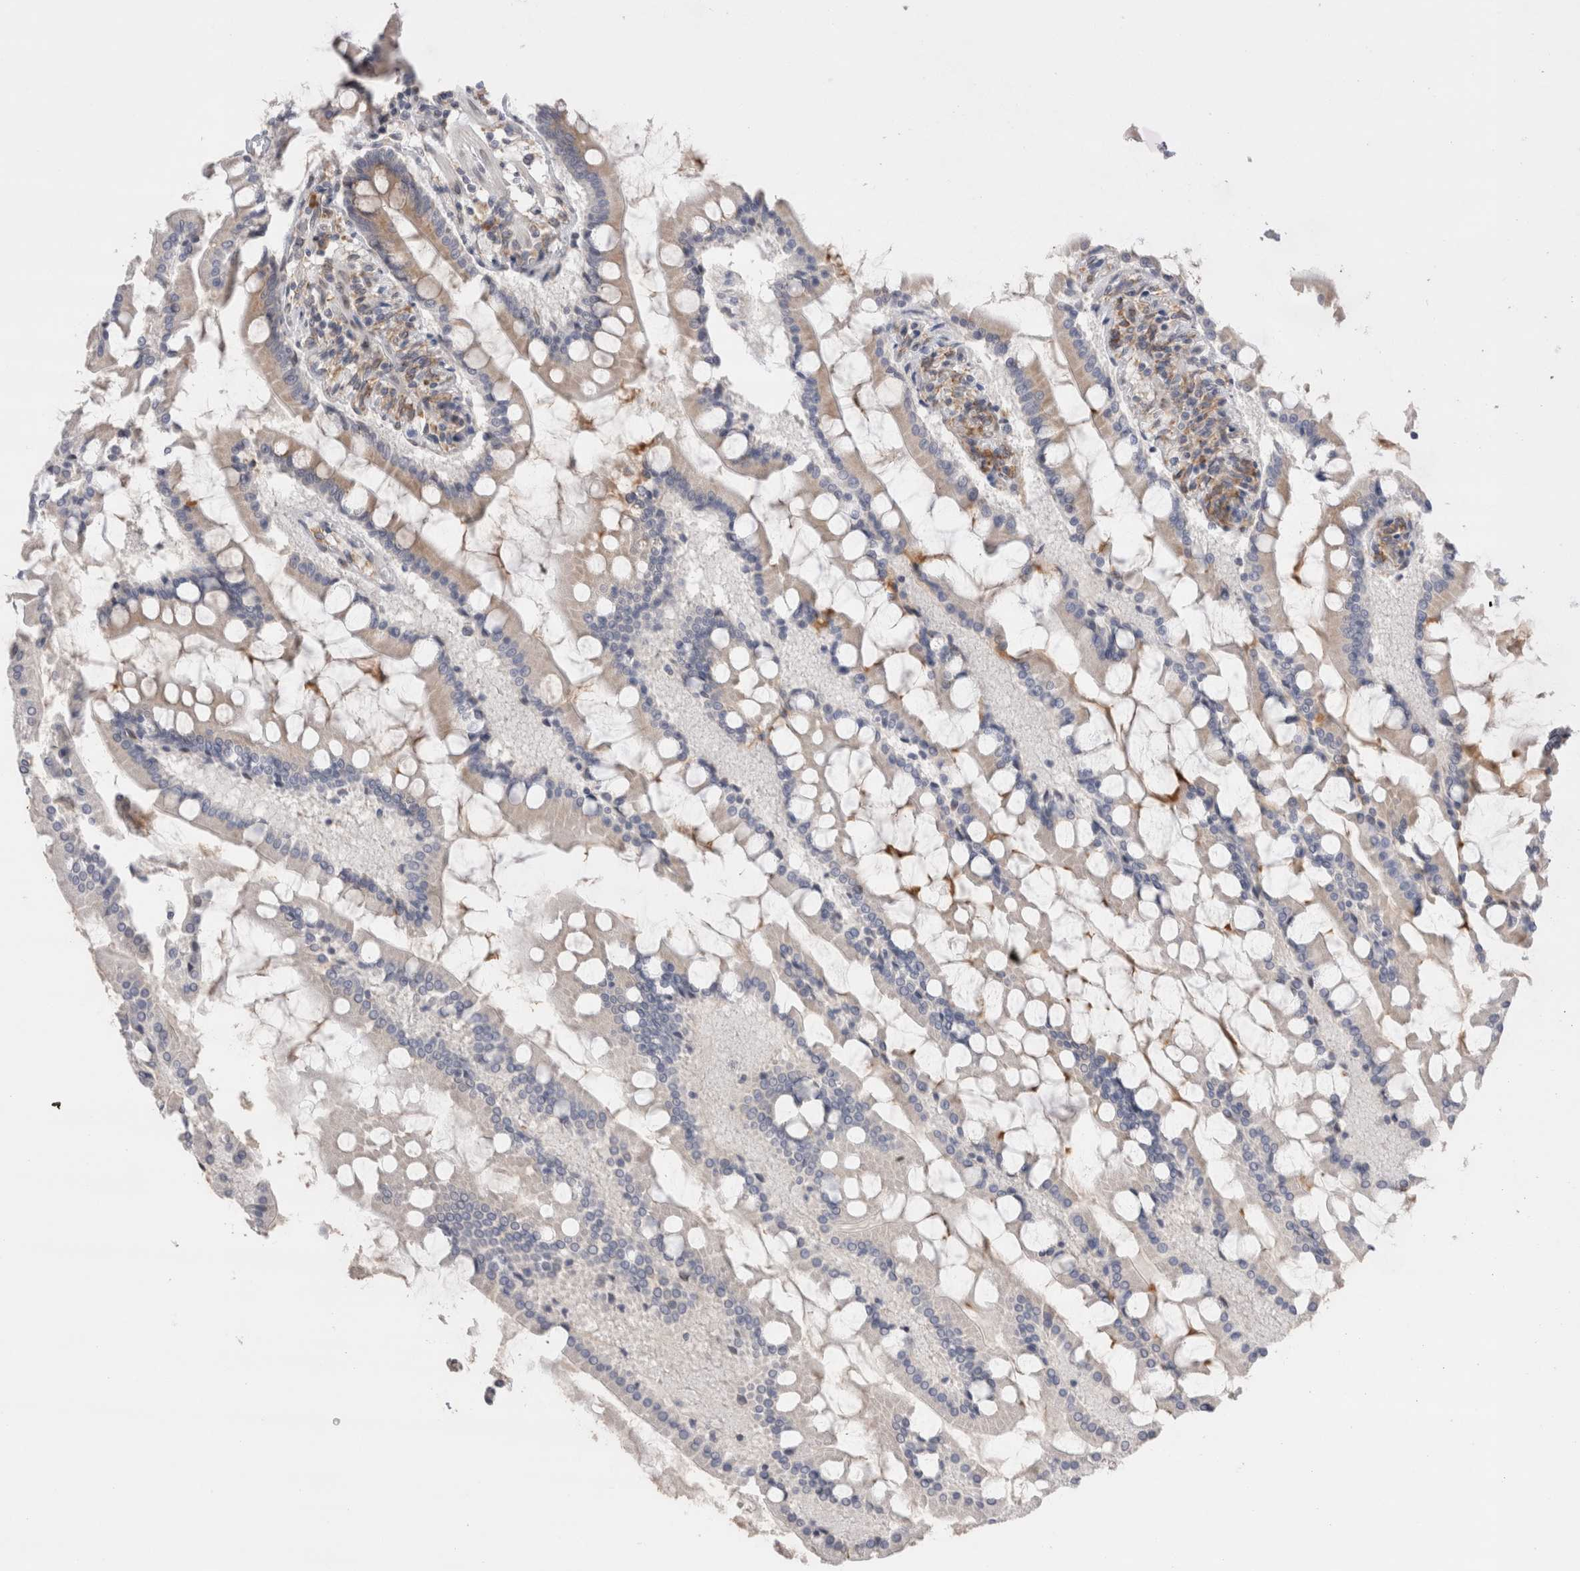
{"staining": {"intensity": "moderate", "quantity": "25%-75%", "location": "cytoplasmic/membranous"}, "tissue": "small intestine", "cell_type": "Glandular cells", "image_type": "normal", "snomed": [{"axis": "morphology", "description": "Normal tissue, NOS"}, {"axis": "topography", "description": "Small intestine"}], "caption": "Protein analysis of benign small intestine exhibits moderate cytoplasmic/membranous staining in about 25%-75% of glandular cells.", "gene": "VCPIP1", "patient": {"sex": "male", "age": 41}}